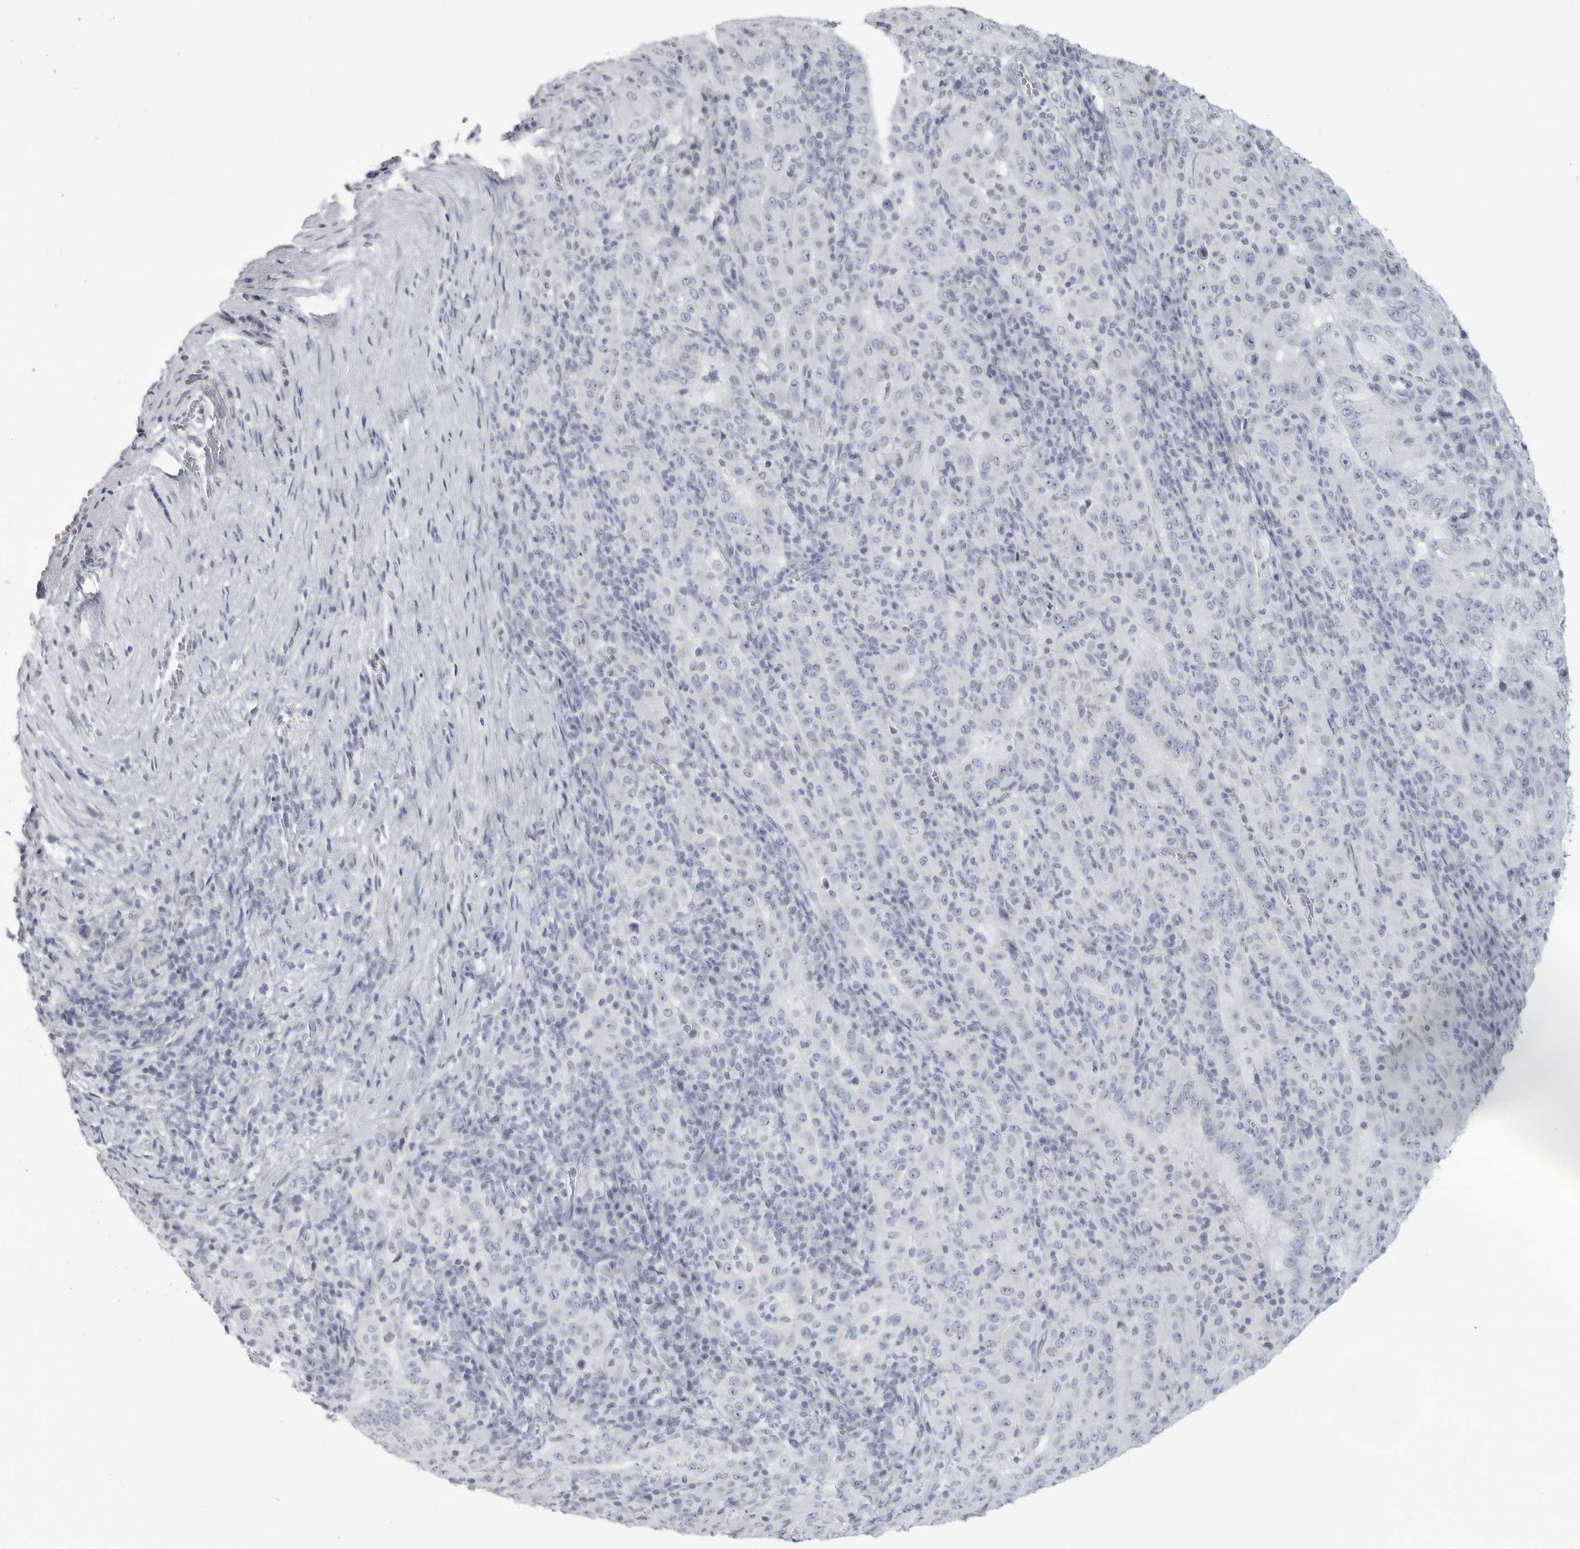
{"staining": {"intensity": "negative", "quantity": "none", "location": "none"}, "tissue": "pancreatic cancer", "cell_type": "Tumor cells", "image_type": "cancer", "snomed": [{"axis": "morphology", "description": "Adenocarcinoma, NOS"}, {"axis": "topography", "description": "Pancreas"}], "caption": "Tumor cells are negative for protein expression in human pancreatic cancer.", "gene": "LY6D", "patient": {"sex": "male", "age": 63}}